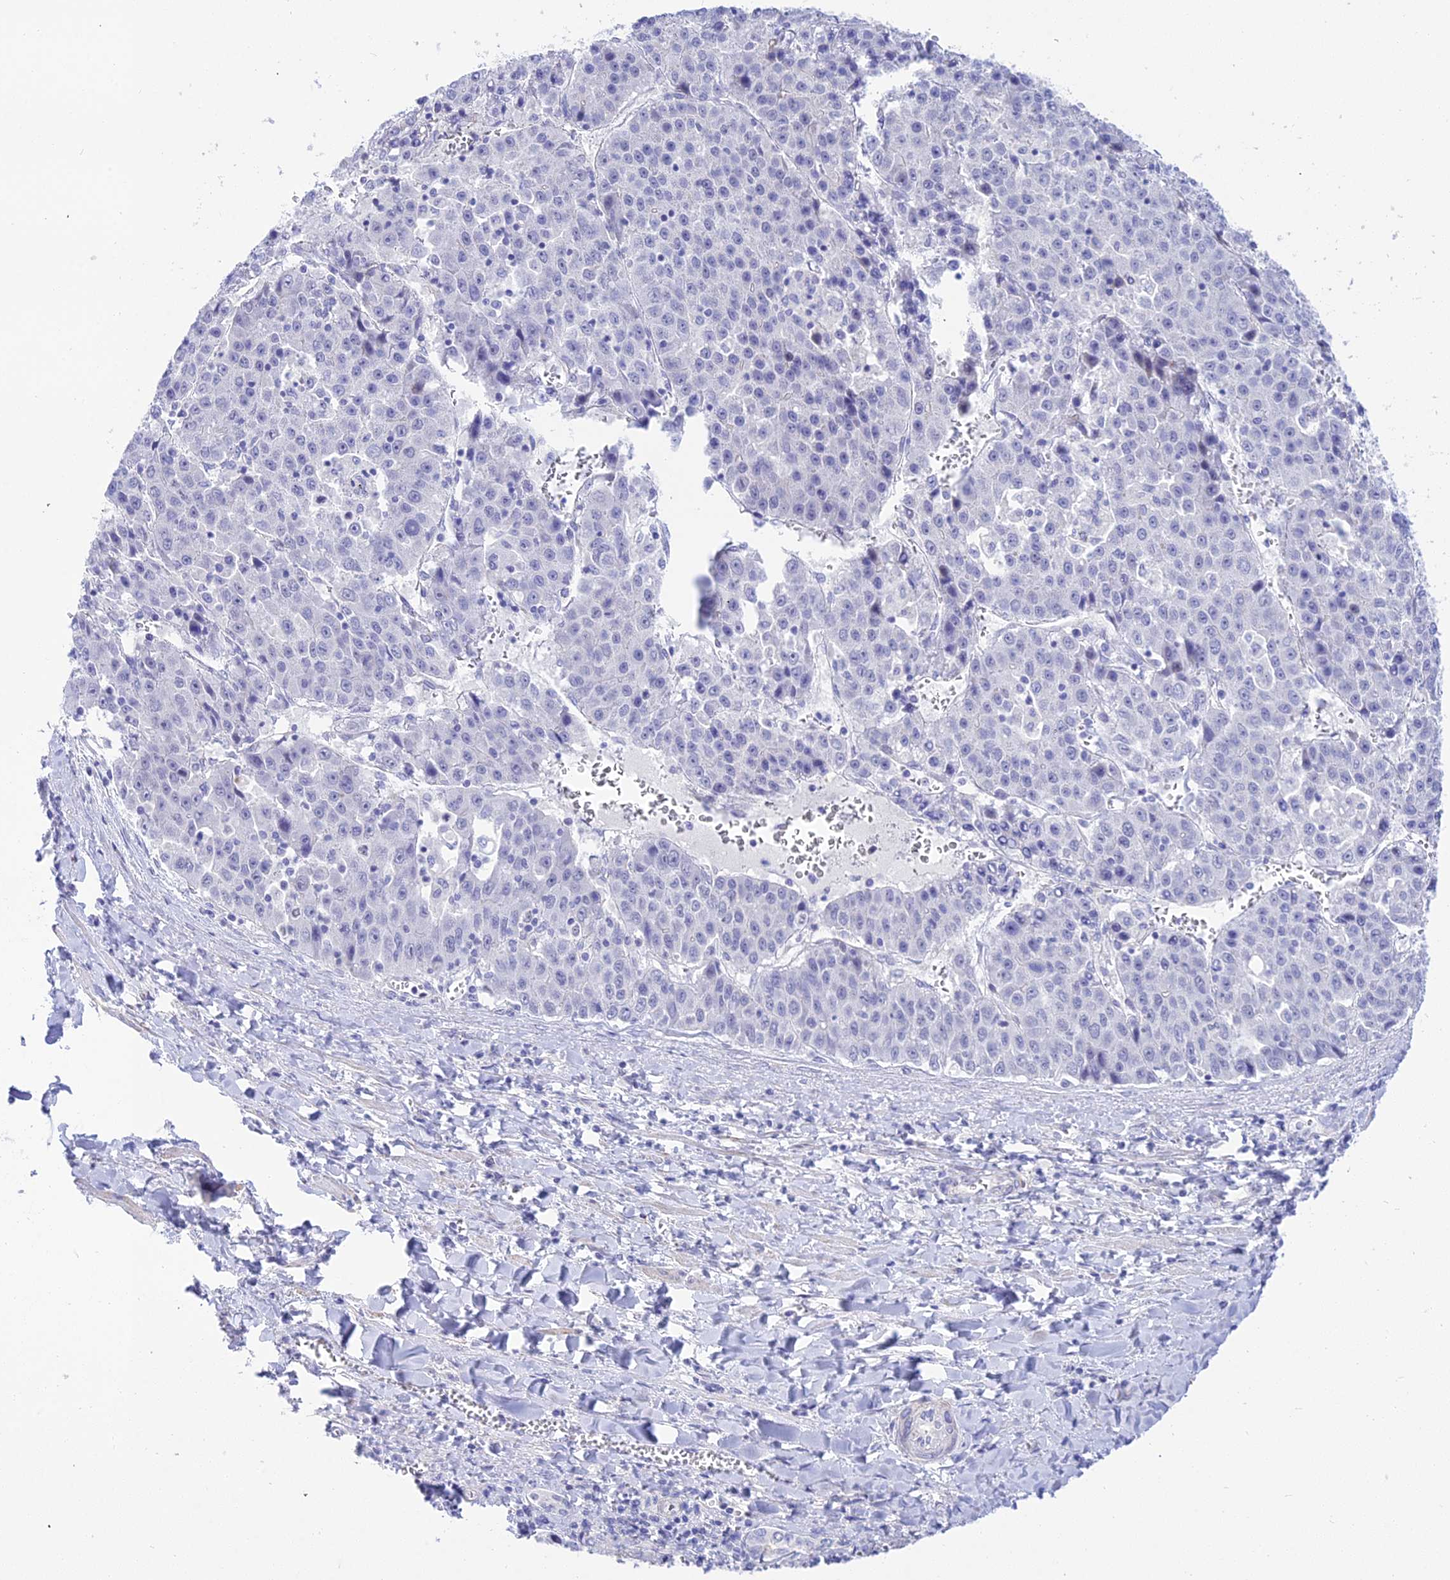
{"staining": {"intensity": "negative", "quantity": "none", "location": "none"}, "tissue": "liver cancer", "cell_type": "Tumor cells", "image_type": "cancer", "snomed": [{"axis": "morphology", "description": "Carcinoma, Hepatocellular, NOS"}, {"axis": "topography", "description": "Liver"}], "caption": "High magnification brightfield microscopy of hepatocellular carcinoma (liver) stained with DAB (3,3'-diaminobenzidine) (brown) and counterstained with hematoxylin (blue): tumor cells show no significant expression.", "gene": "DEFB107A", "patient": {"sex": "female", "age": 53}}